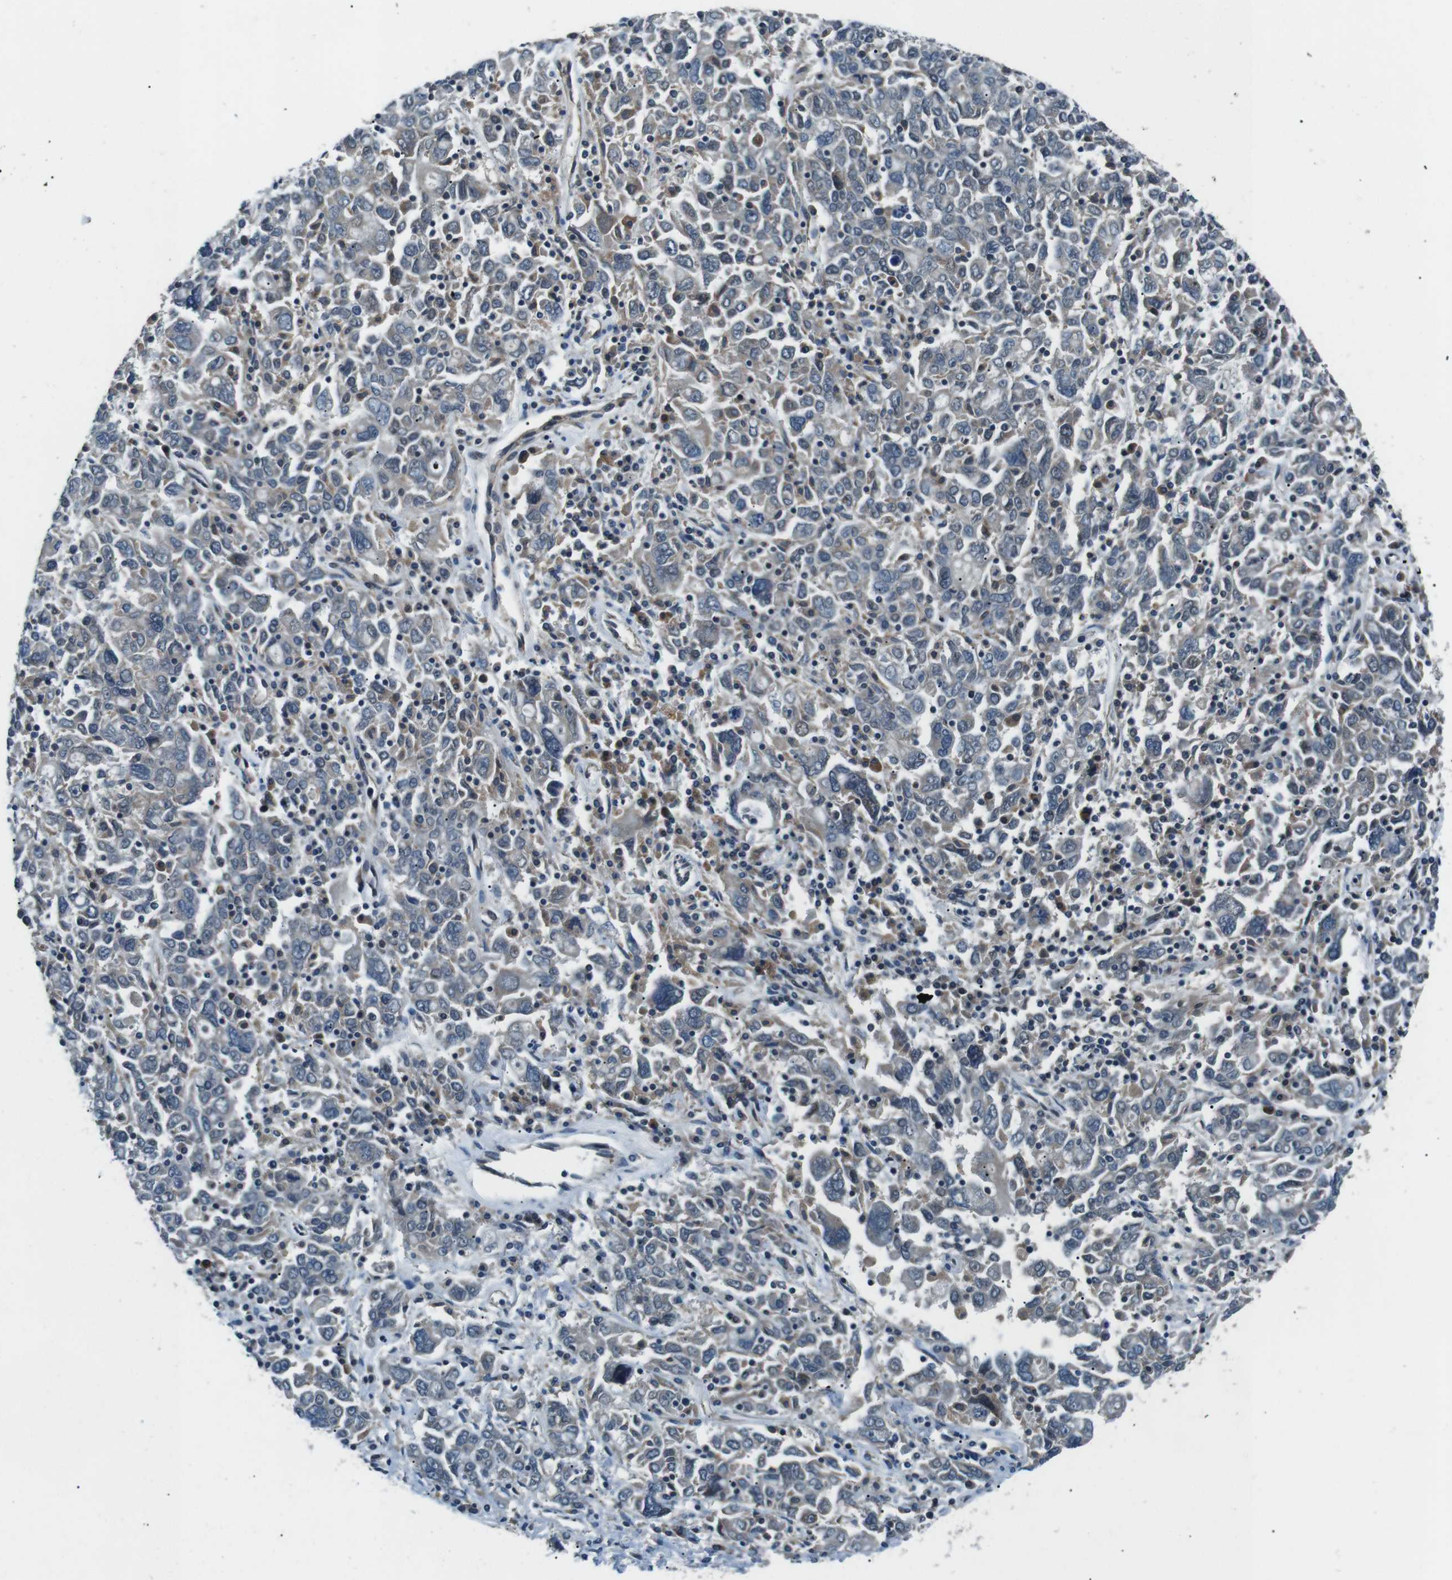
{"staining": {"intensity": "weak", "quantity": "<25%", "location": "cytoplasmic/membranous"}, "tissue": "ovarian cancer", "cell_type": "Tumor cells", "image_type": "cancer", "snomed": [{"axis": "morphology", "description": "Carcinoma, endometroid"}, {"axis": "topography", "description": "Ovary"}], "caption": "This is a image of IHC staining of ovarian endometroid carcinoma, which shows no staining in tumor cells.", "gene": "LRIG2", "patient": {"sex": "female", "age": 62}}